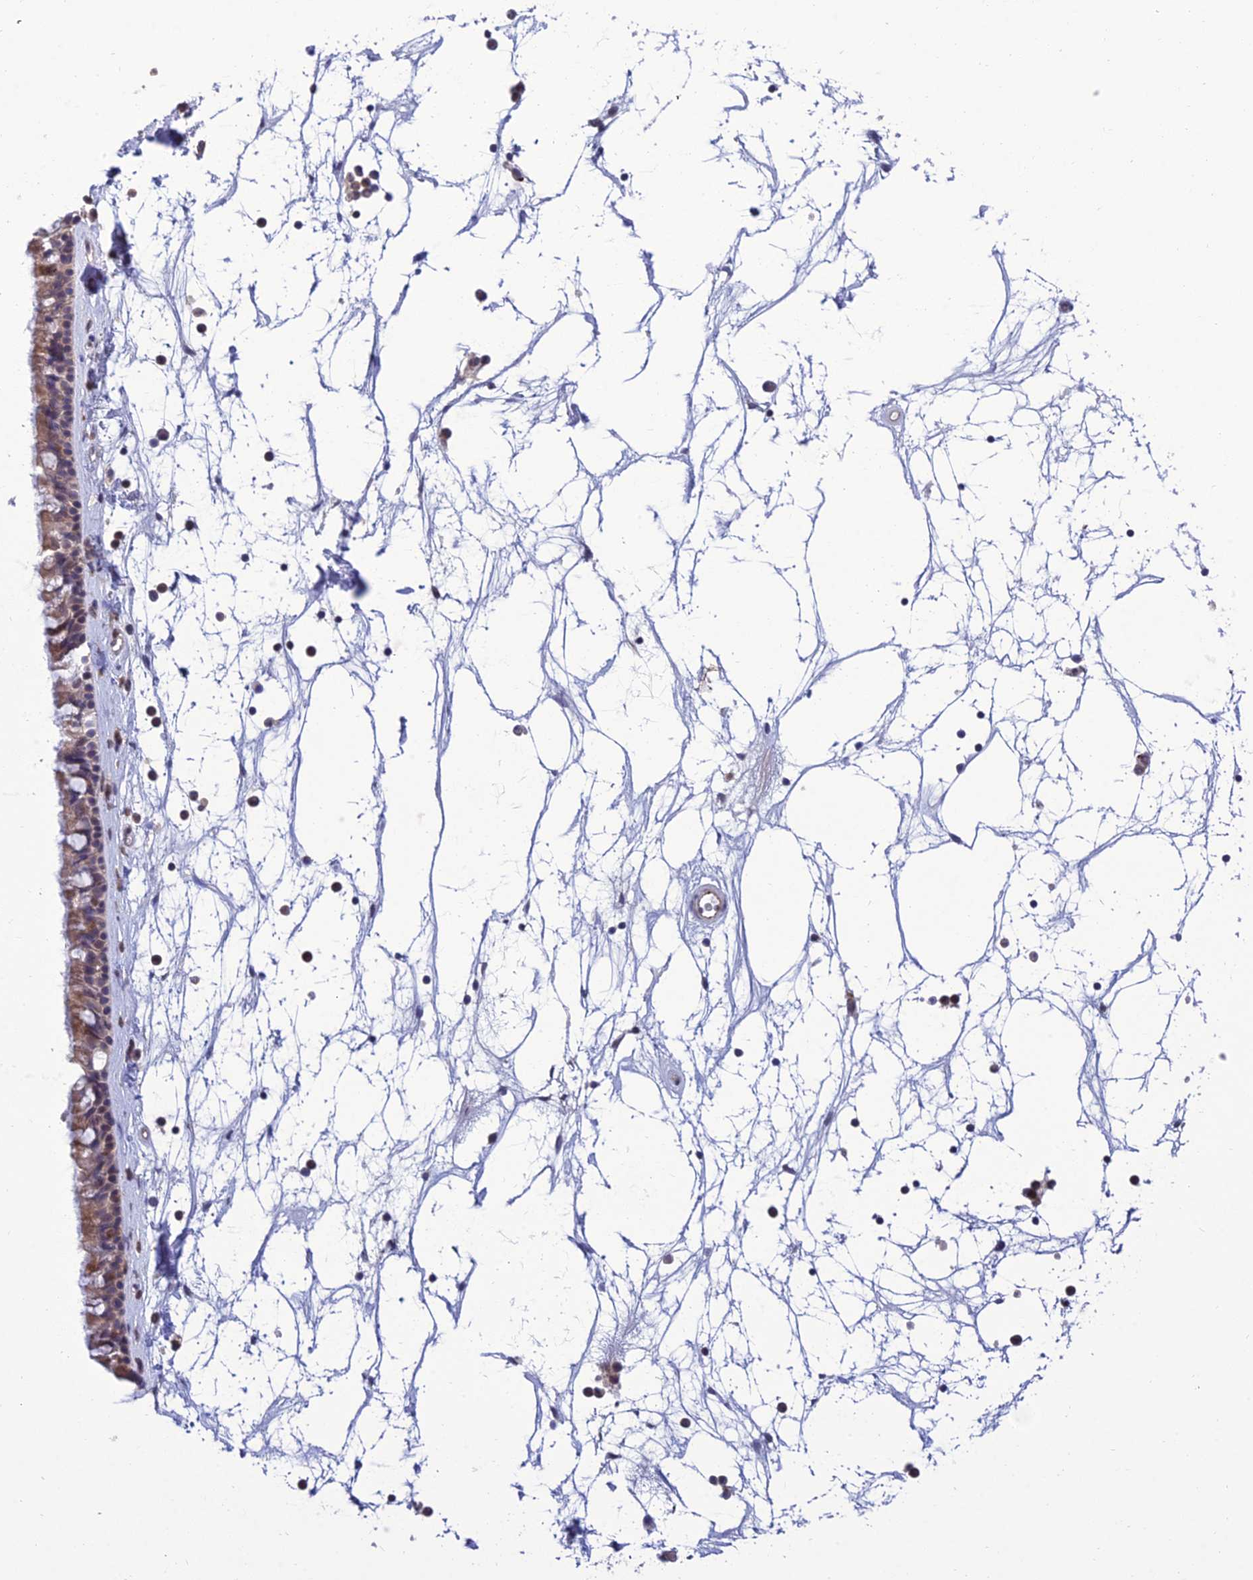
{"staining": {"intensity": "moderate", "quantity": ">75%", "location": "cytoplasmic/membranous"}, "tissue": "nasopharynx", "cell_type": "Respiratory epithelial cells", "image_type": "normal", "snomed": [{"axis": "morphology", "description": "Normal tissue, NOS"}, {"axis": "topography", "description": "Nasopharynx"}], "caption": "Respiratory epithelial cells show moderate cytoplasmic/membranous staining in approximately >75% of cells in normal nasopharynx.", "gene": "FAM76A", "patient": {"sex": "male", "age": 64}}